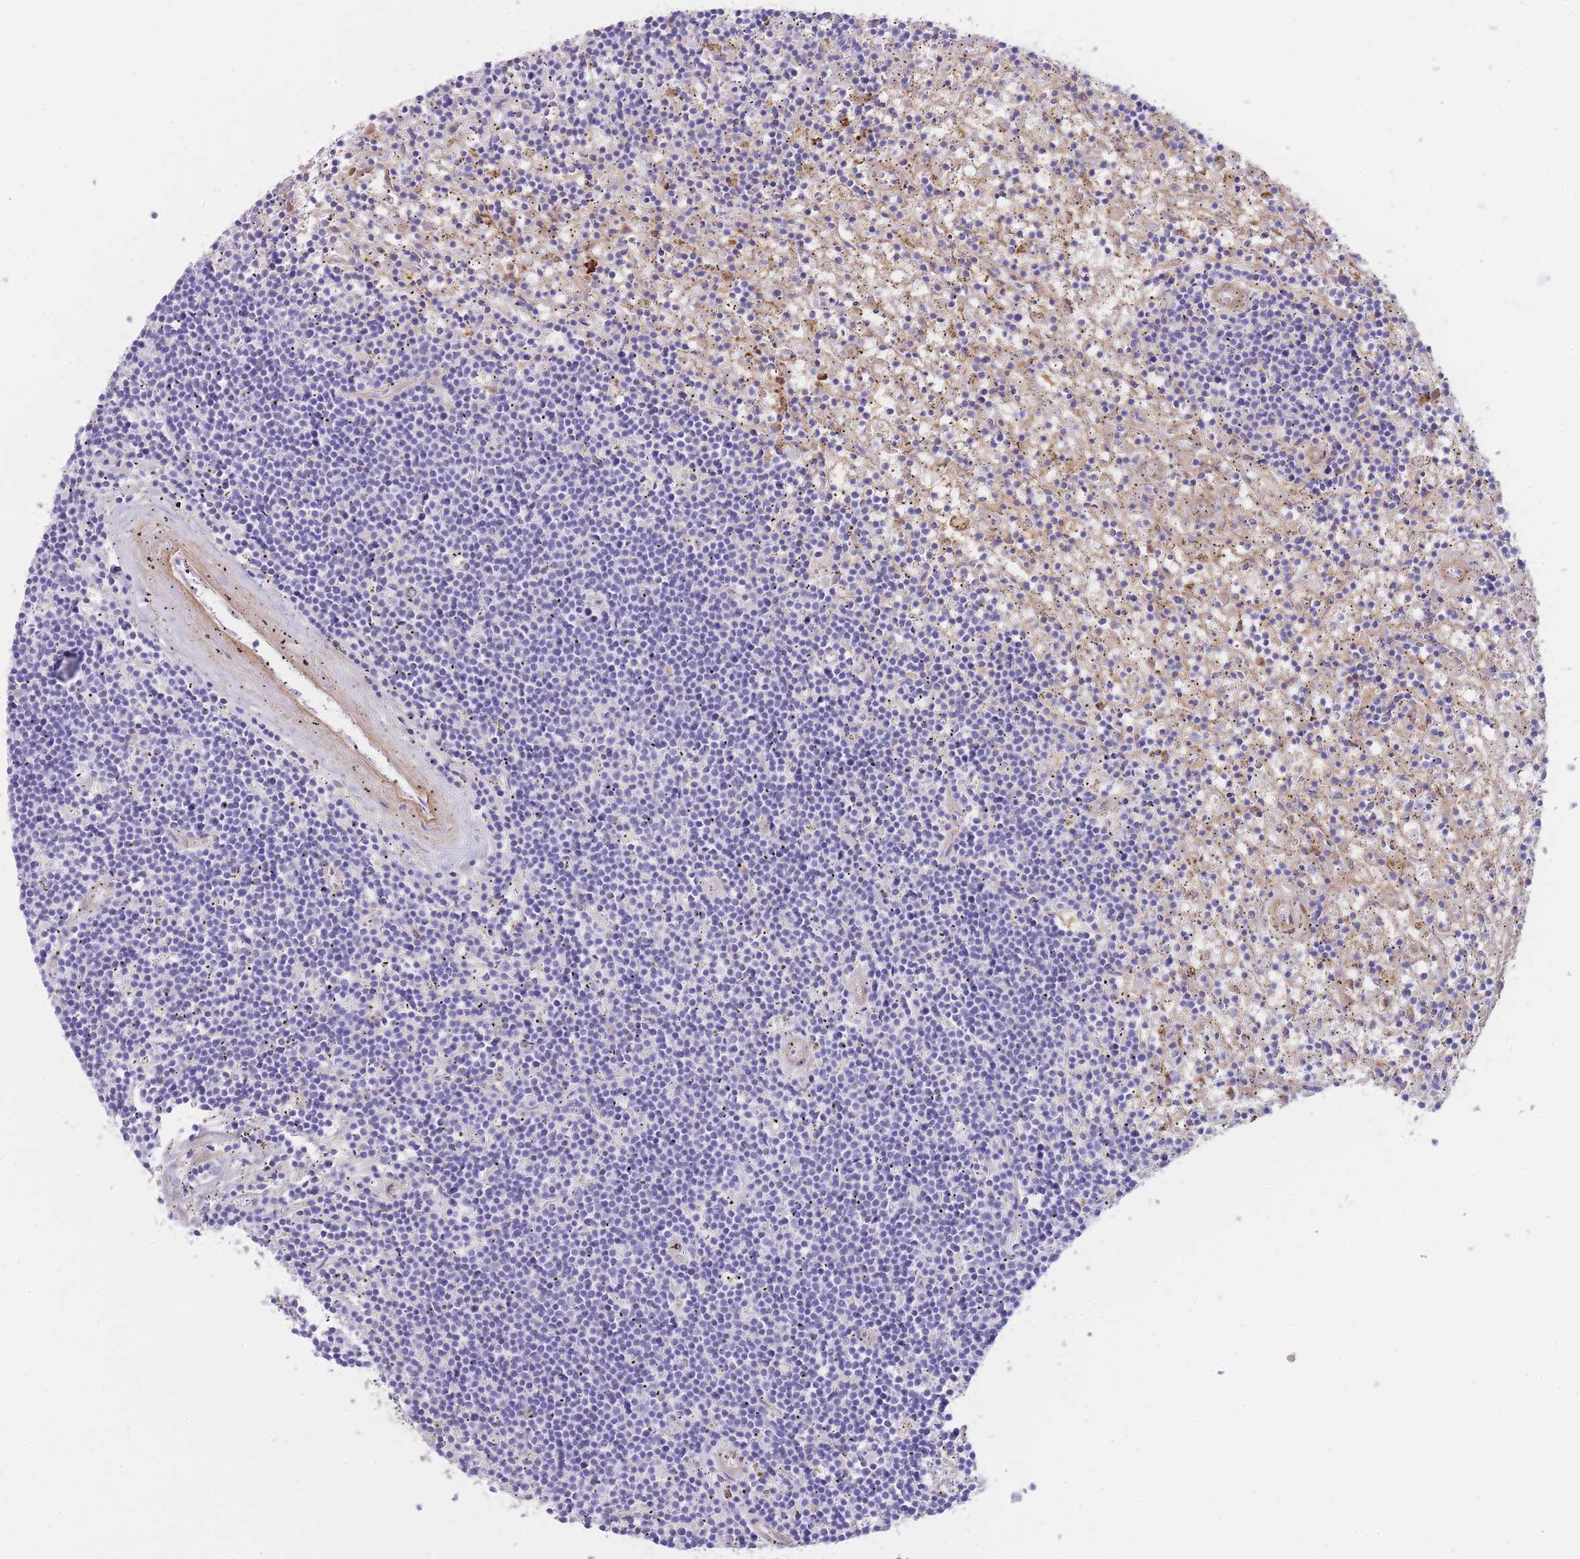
{"staining": {"intensity": "negative", "quantity": "none", "location": "none"}, "tissue": "lymphoma", "cell_type": "Tumor cells", "image_type": "cancer", "snomed": [{"axis": "morphology", "description": "Malignant lymphoma, non-Hodgkin's type, Low grade"}, {"axis": "topography", "description": "Spleen"}], "caption": "The immunohistochemistry histopathology image has no significant expression in tumor cells of lymphoma tissue.", "gene": "PLBD1", "patient": {"sex": "male", "age": 76}}